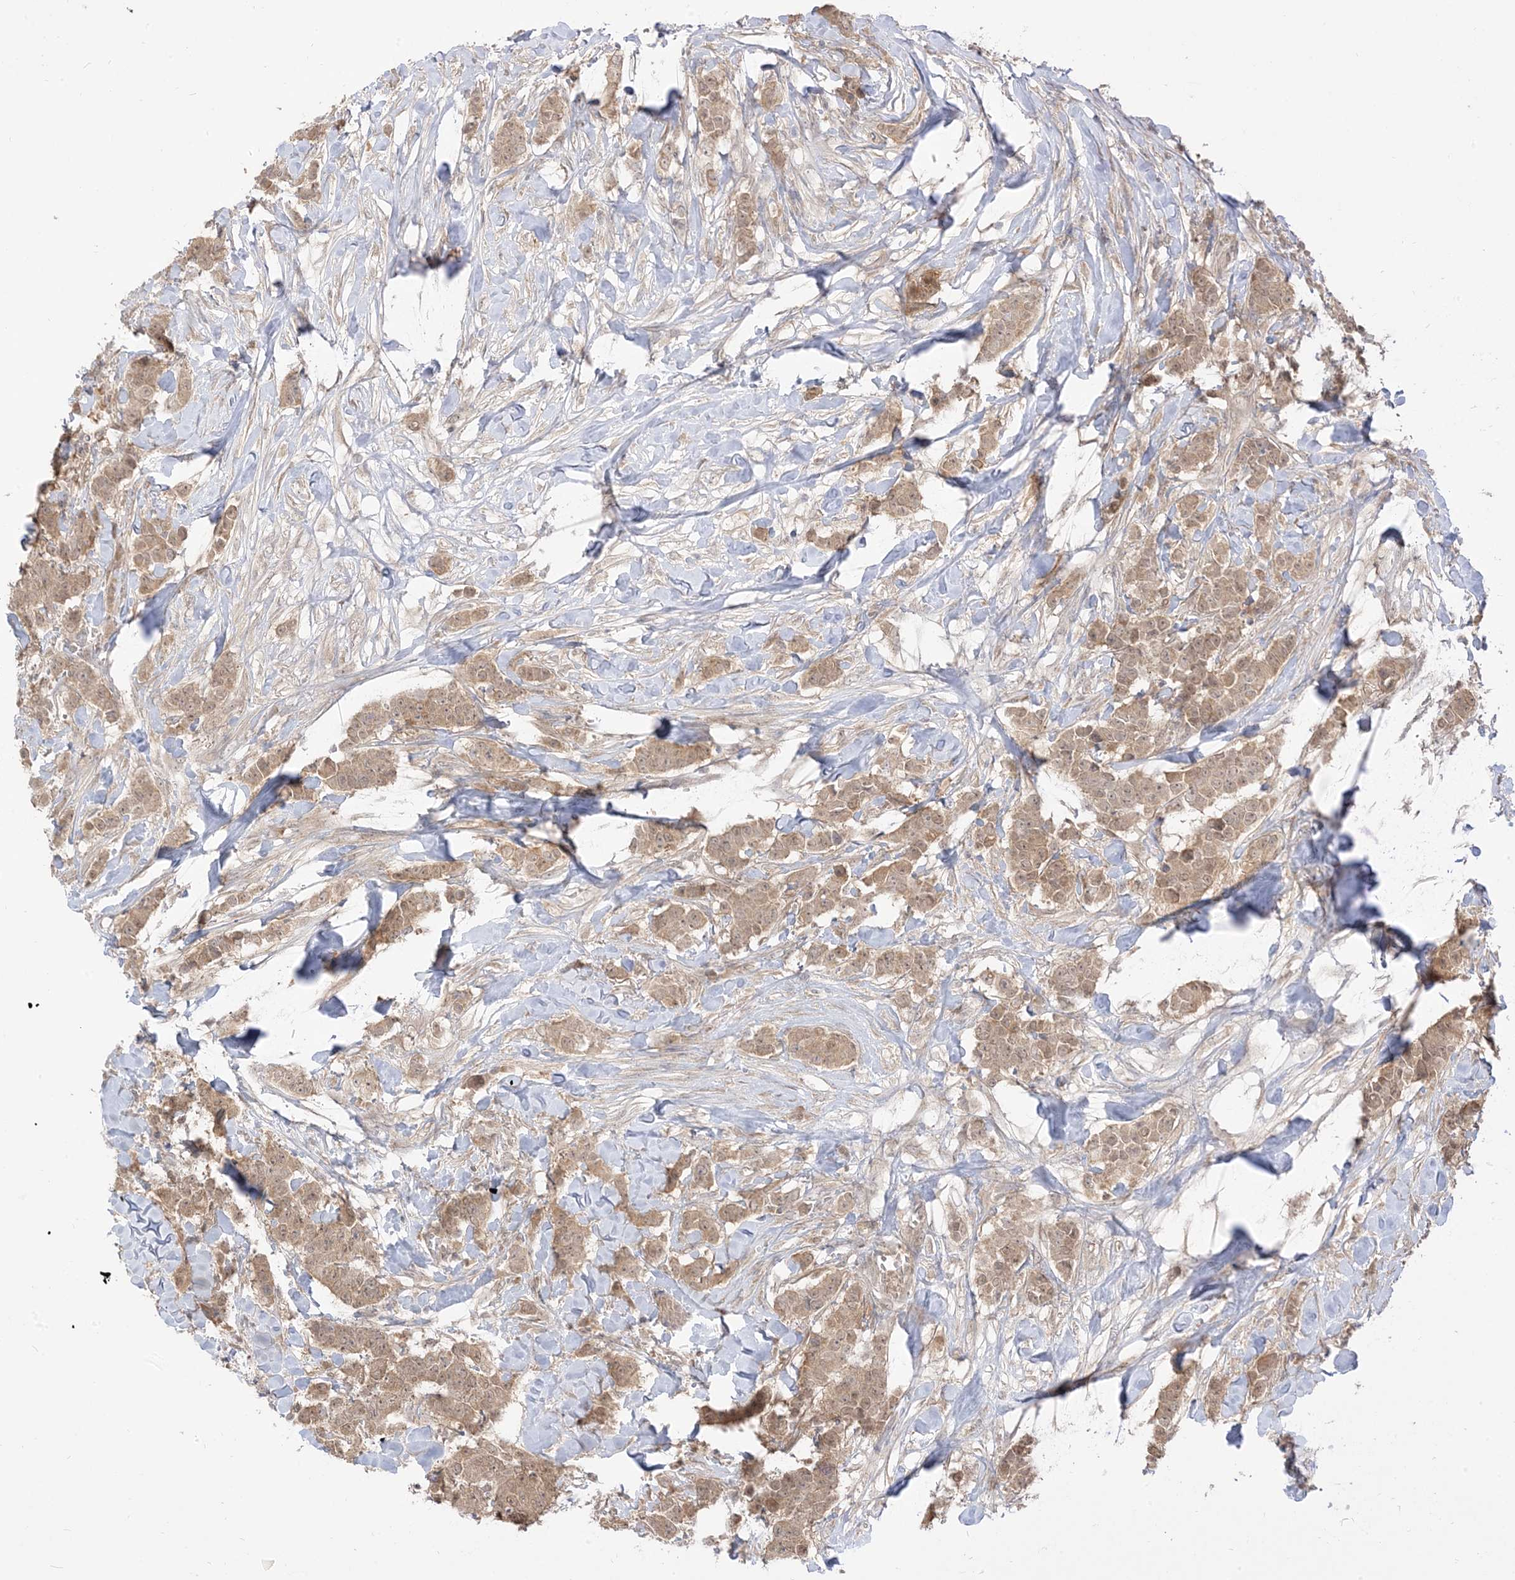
{"staining": {"intensity": "weak", "quantity": ">75%", "location": "cytoplasmic/membranous"}, "tissue": "breast cancer", "cell_type": "Tumor cells", "image_type": "cancer", "snomed": [{"axis": "morphology", "description": "Duct carcinoma"}, {"axis": "topography", "description": "Breast"}], "caption": "Protein expression analysis of human invasive ductal carcinoma (breast) reveals weak cytoplasmic/membranous positivity in about >75% of tumor cells.", "gene": "TBCC", "patient": {"sex": "female", "age": 40}}